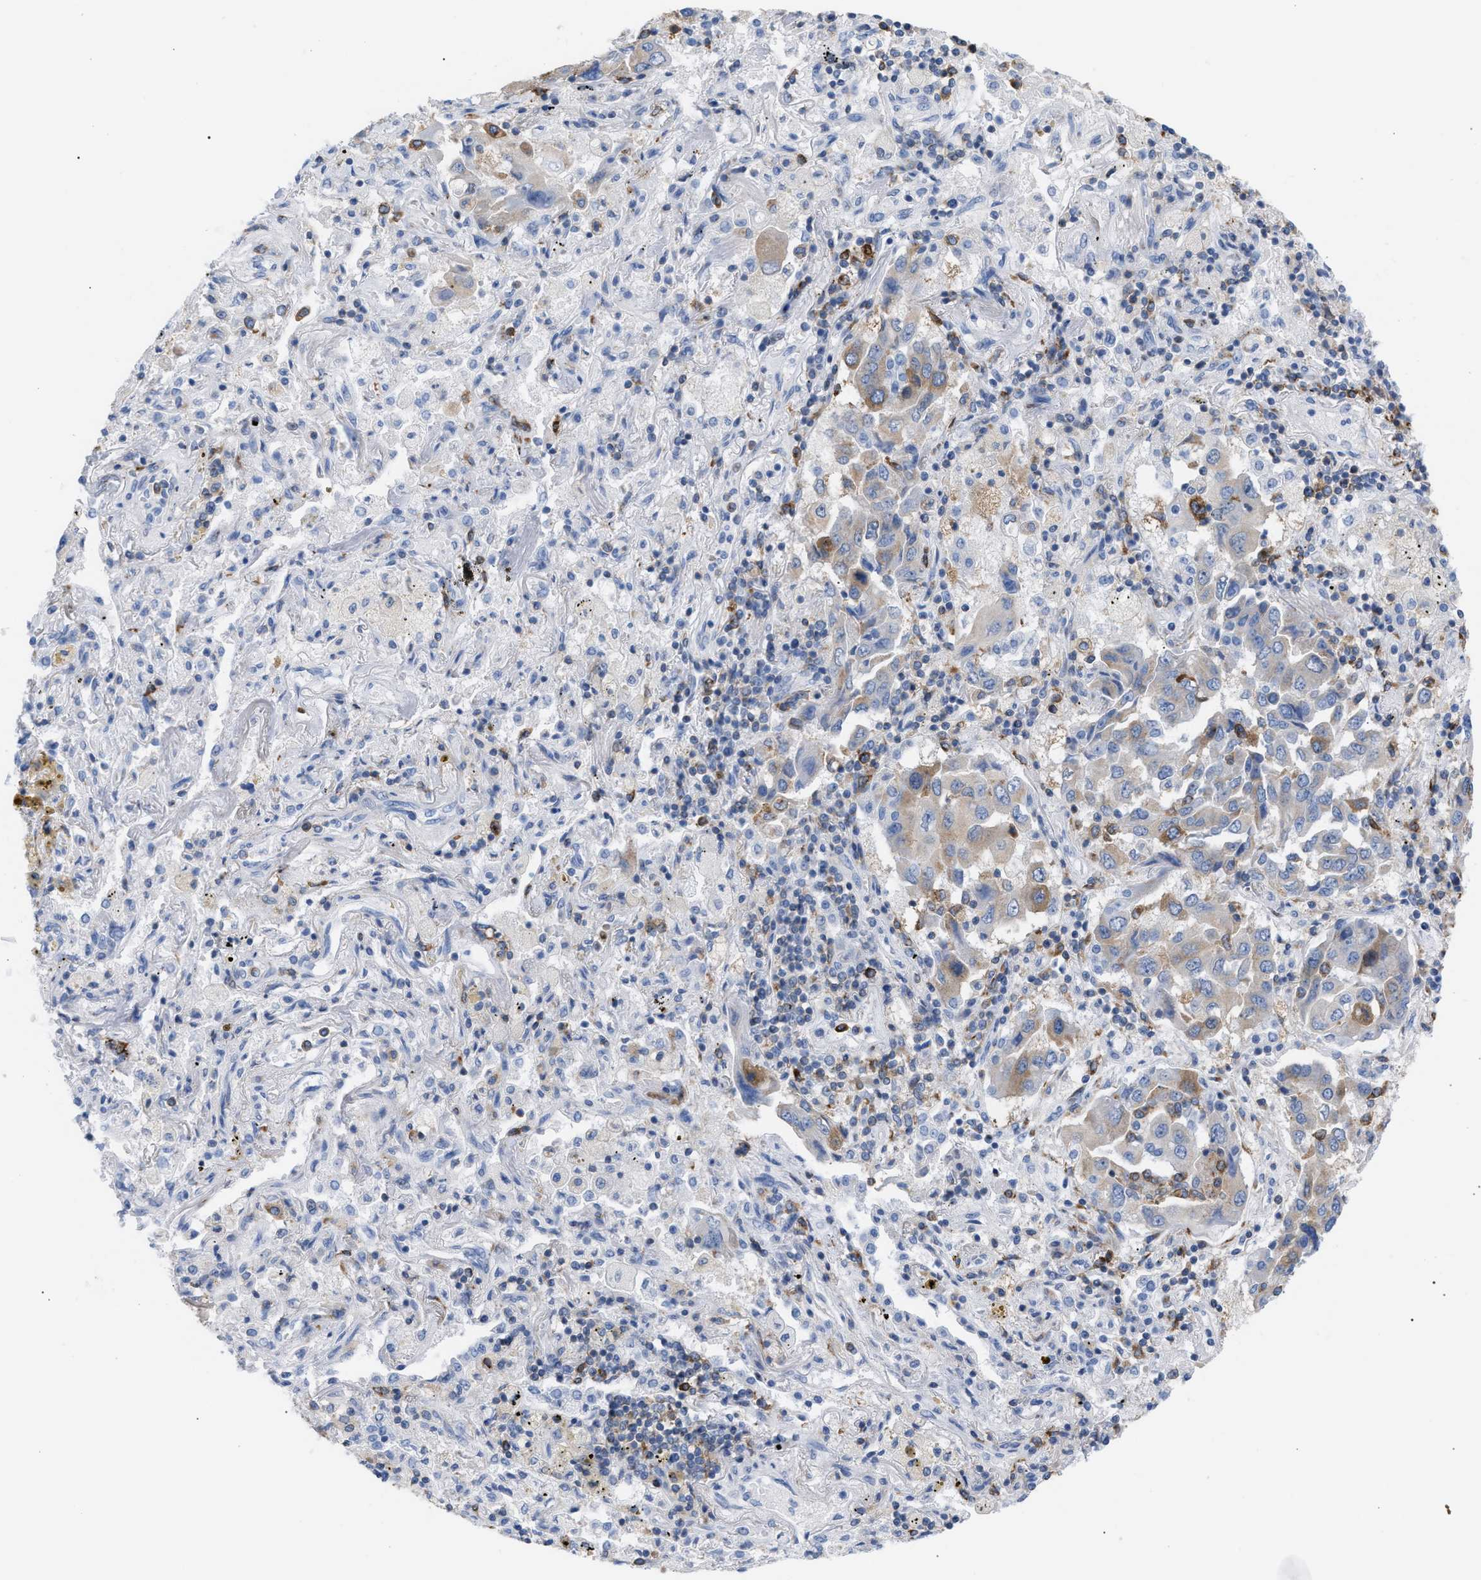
{"staining": {"intensity": "moderate", "quantity": "<25%", "location": "cytoplasmic/membranous"}, "tissue": "lung cancer", "cell_type": "Tumor cells", "image_type": "cancer", "snomed": [{"axis": "morphology", "description": "Adenocarcinoma, NOS"}, {"axis": "topography", "description": "Lung"}], "caption": "There is low levels of moderate cytoplasmic/membranous staining in tumor cells of adenocarcinoma (lung), as demonstrated by immunohistochemical staining (brown color).", "gene": "TACC3", "patient": {"sex": "female", "age": 65}}